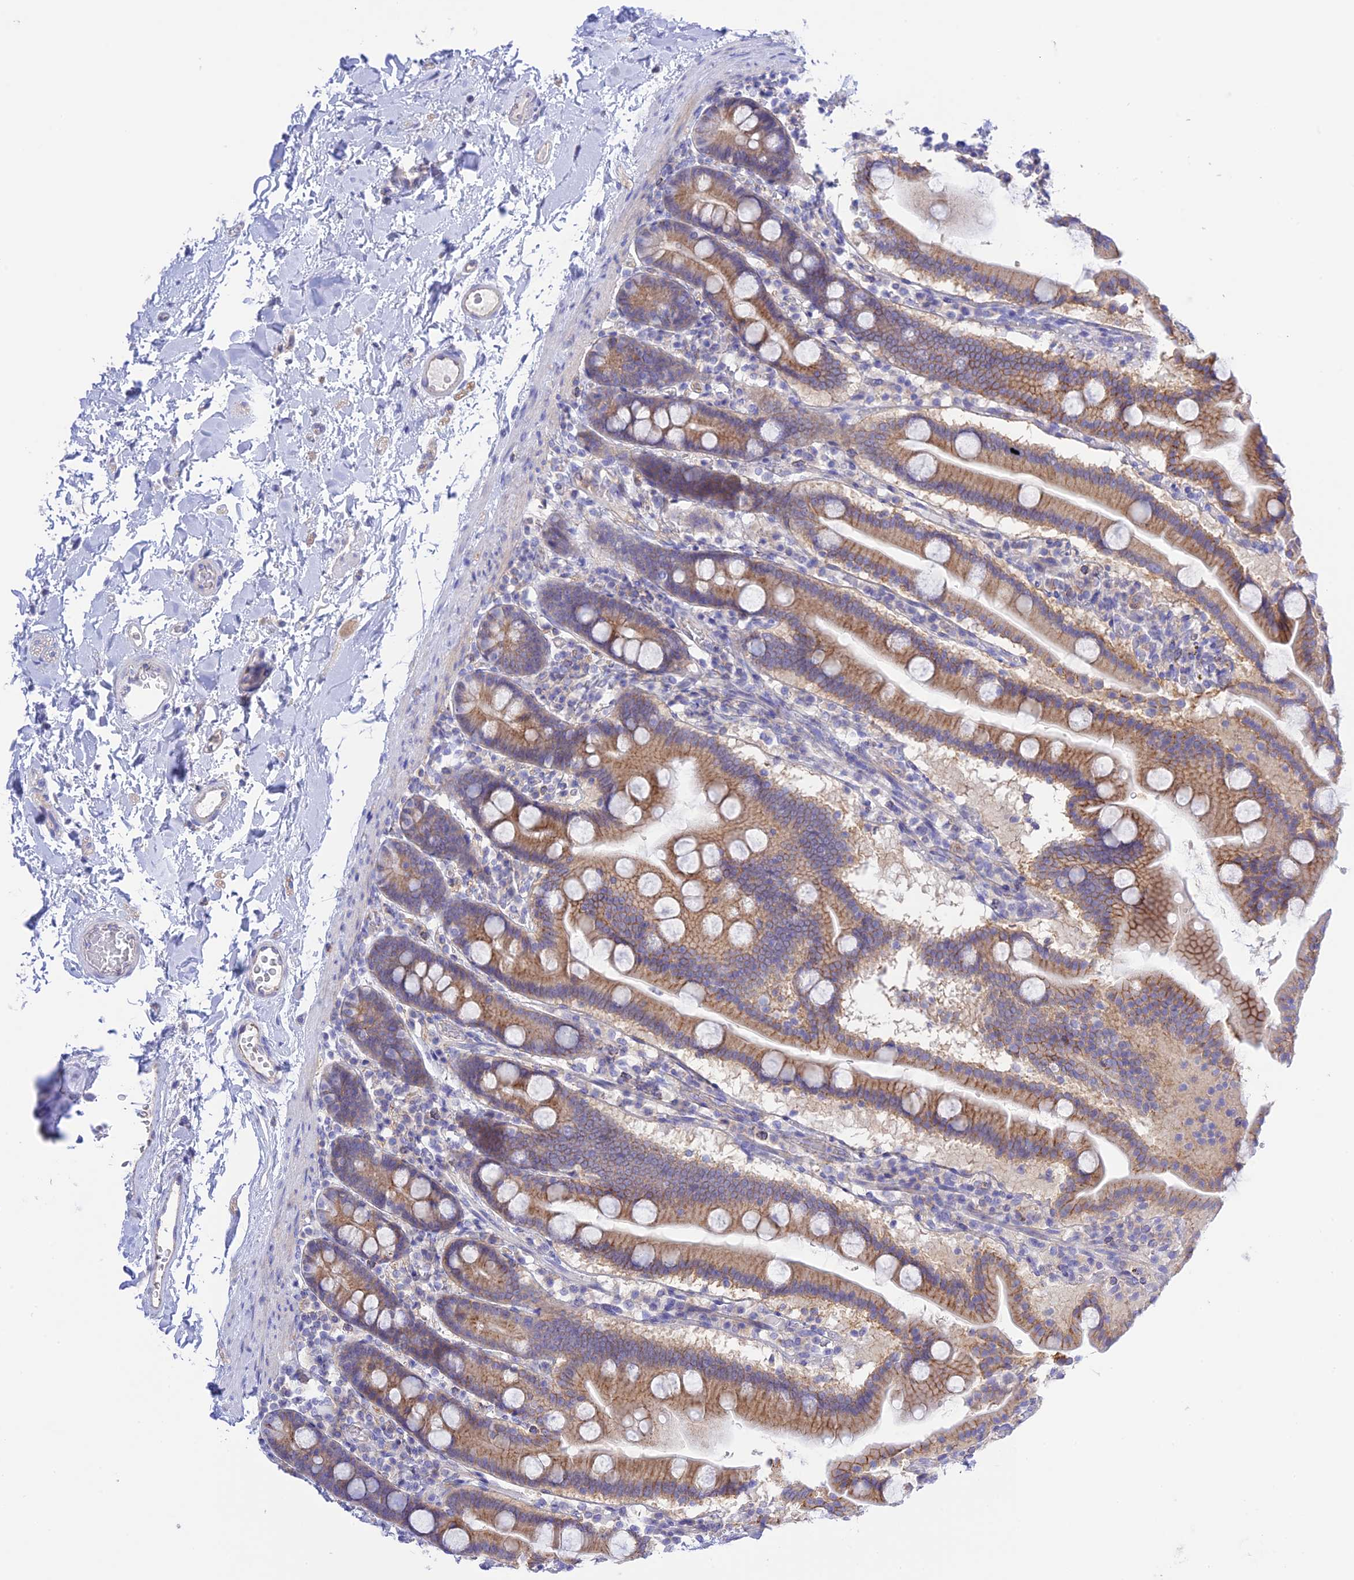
{"staining": {"intensity": "moderate", "quantity": ">75%", "location": "cytoplasmic/membranous"}, "tissue": "duodenum", "cell_type": "Glandular cells", "image_type": "normal", "snomed": [{"axis": "morphology", "description": "Normal tissue, NOS"}, {"axis": "topography", "description": "Duodenum"}], "caption": "An immunohistochemistry histopathology image of benign tissue is shown. Protein staining in brown highlights moderate cytoplasmic/membranous positivity in duodenum within glandular cells. The protein of interest is shown in brown color, while the nuclei are stained blue.", "gene": "CHSY3", "patient": {"sex": "male", "age": 55}}